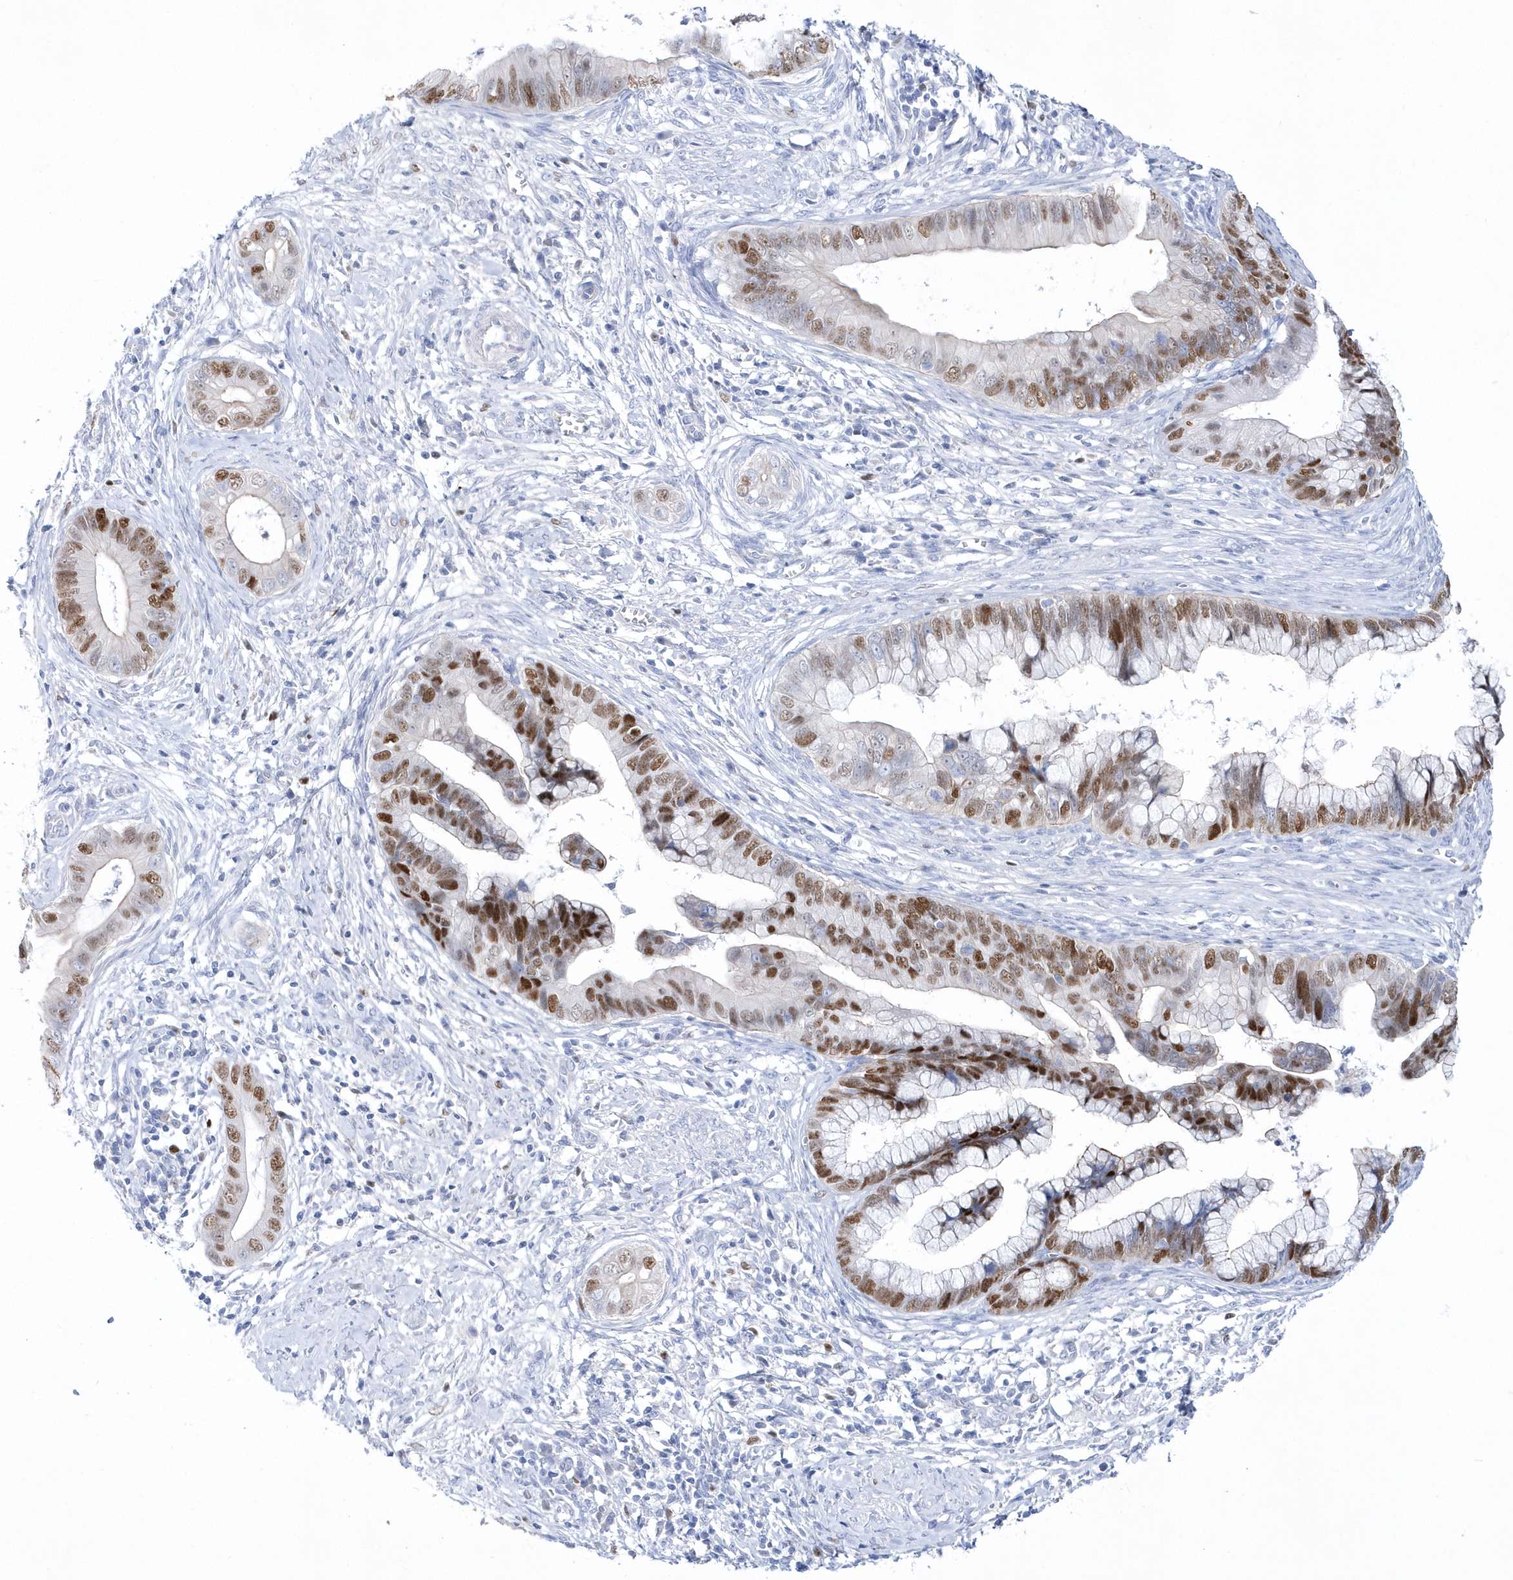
{"staining": {"intensity": "strong", "quantity": ">75%", "location": "nuclear"}, "tissue": "cervical cancer", "cell_type": "Tumor cells", "image_type": "cancer", "snomed": [{"axis": "morphology", "description": "Adenocarcinoma, NOS"}, {"axis": "topography", "description": "Cervix"}], "caption": "Human cervical cancer (adenocarcinoma) stained for a protein (brown) displays strong nuclear positive expression in approximately >75% of tumor cells.", "gene": "TMCO6", "patient": {"sex": "female", "age": 44}}